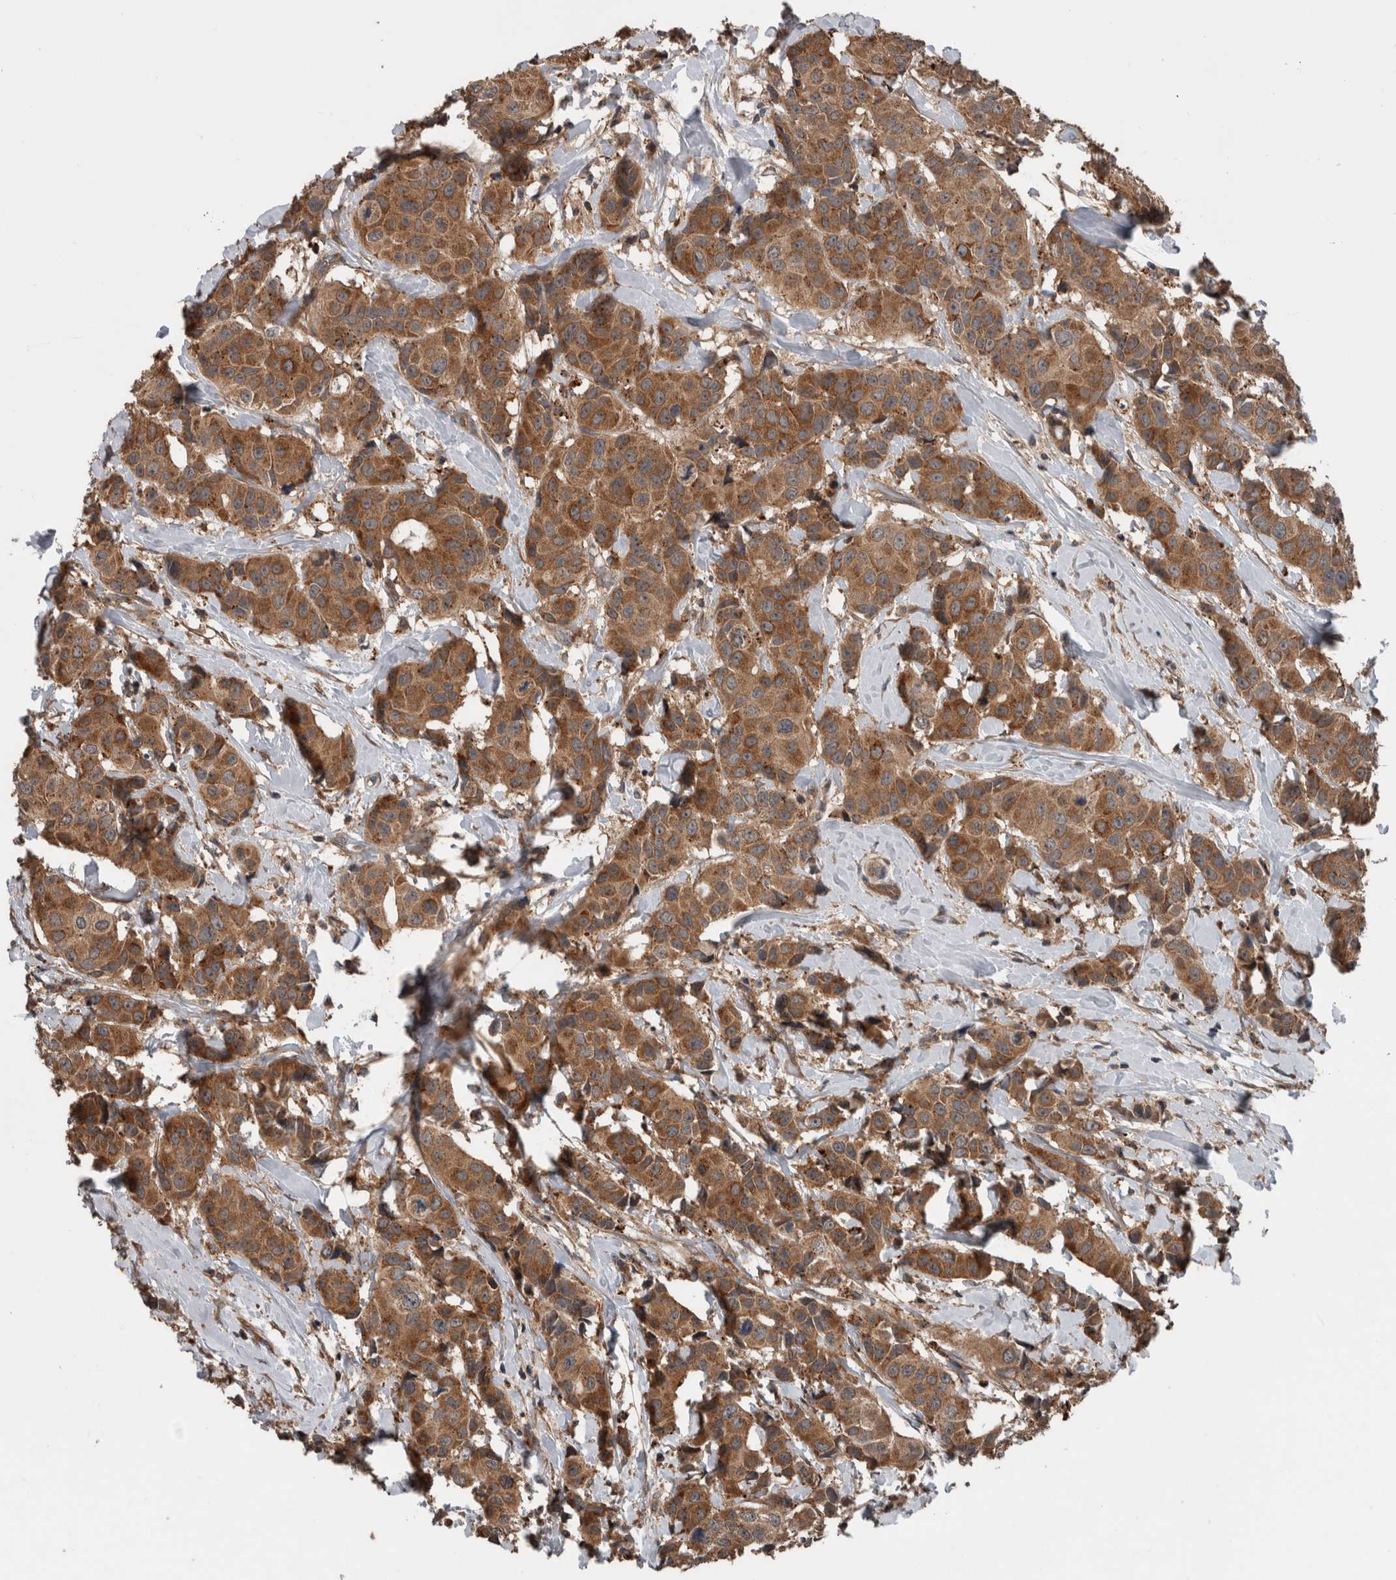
{"staining": {"intensity": "moderate", "quantity": ">75%", "location": "cytoplasmic/membranous"}, "tissue": "breast cancer", "cell_type": "Tumor cells", "image_type": "cancer", "snomed": [{"axis": "morphology", "description": "Normal tissue, NOS"}, {"axis": "morphology", "description": "Duct carcinoma"}, {"axis": "topography", "description": "Breast"}], "caption": "The micrograph exhibits staining of breast intraductal carcinoma, revealing moderate cytoplasmic/membranous protein expression (brown color) within tumor cells.", "gene": "RIOK3", "patient": {"sex": "female", "age": 39}}